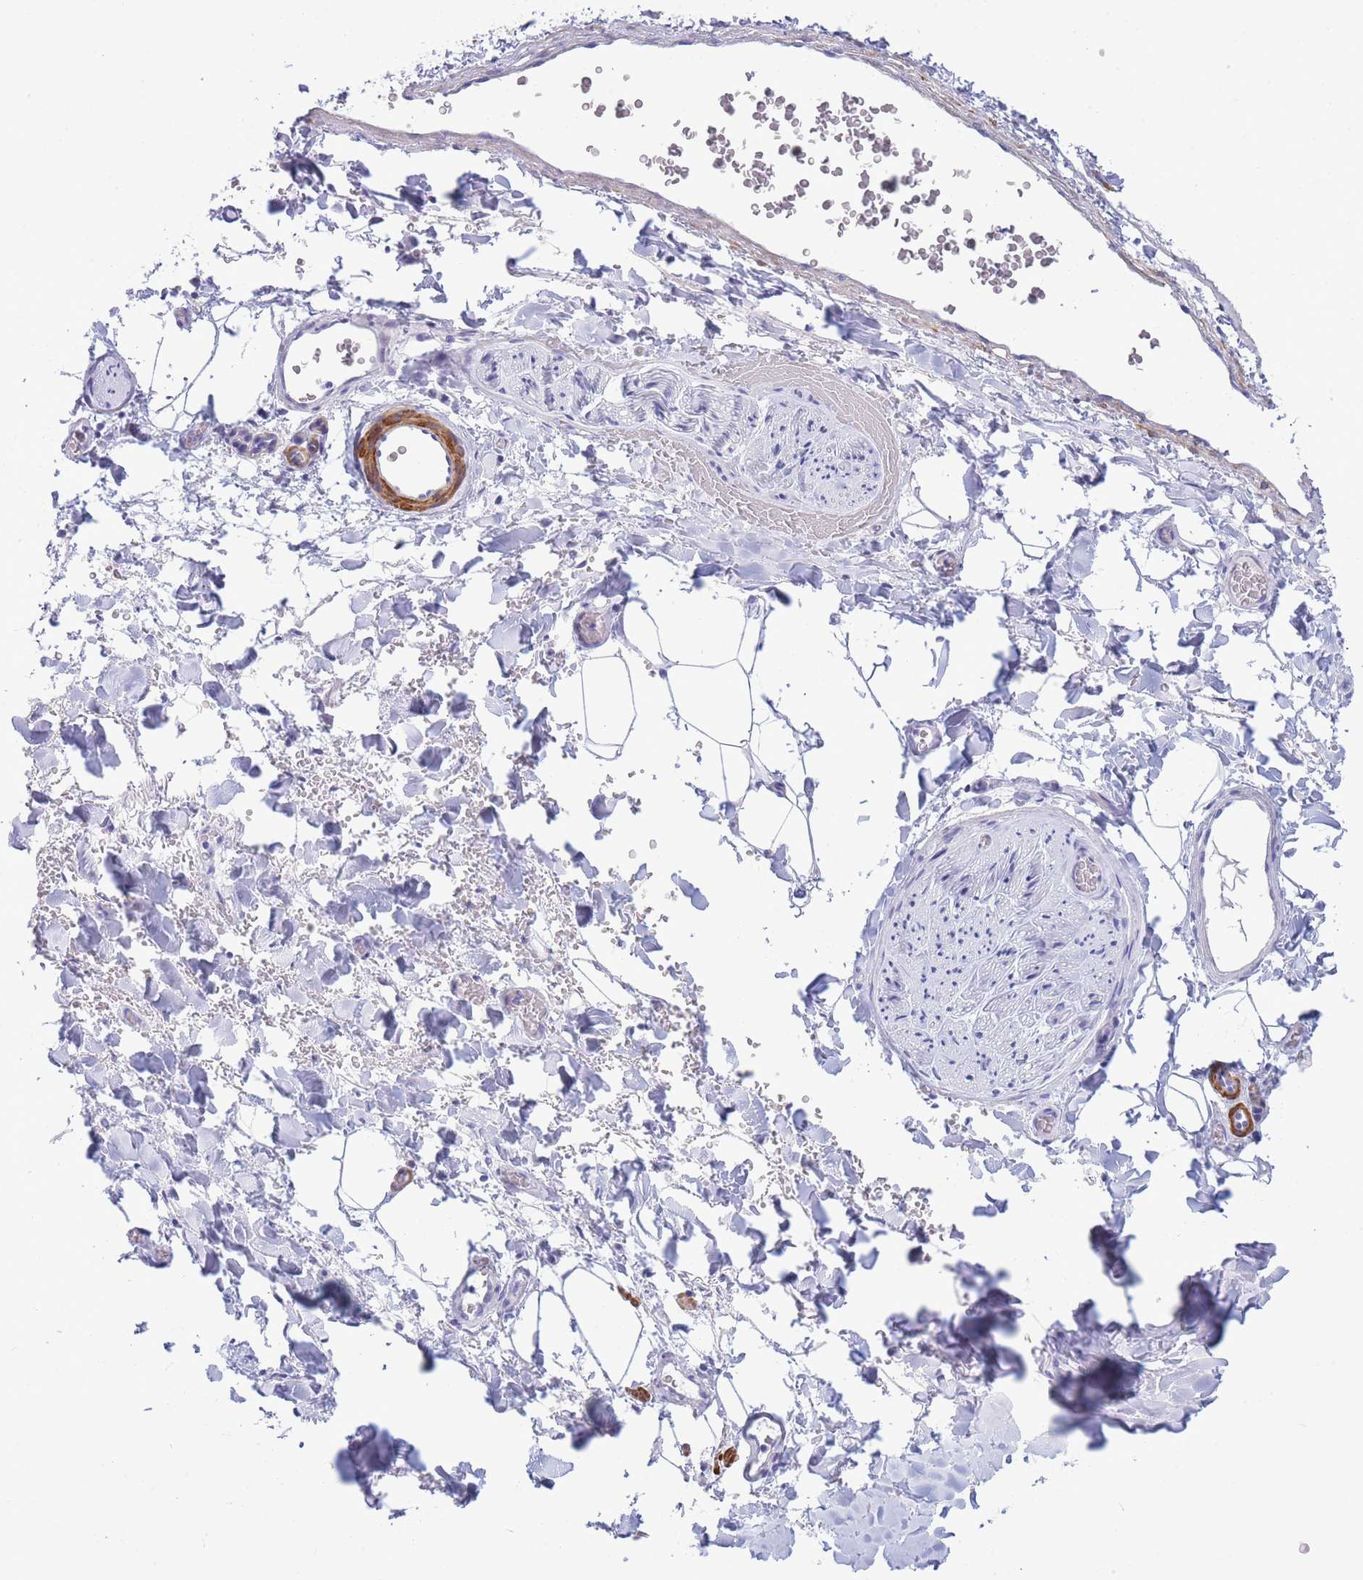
{"staining": {"intensity": "negative", "quantity": "none", "location": "none"}, "tissue": "adipose tissue", "cell_type": "Adipocytes", "image_type": "normal", "snomed": [{"axis": "morphology", "description": "Normal tissue, NOS"}, {"axis": "morphology", "description": "Carcinoma, NOS"}, {"axis": "topography", "description": "Pancreas"}, {"axis": "topography", "description": "Peripheral nerve tissue"}], "caption": "A high-resolution micrograph shows immunohistochemistry staining of normal adipose tissue, which displays no significant staining in adipocytes.", "gene": "VWA8", "patient": {"sex": "female", "age": 29}}